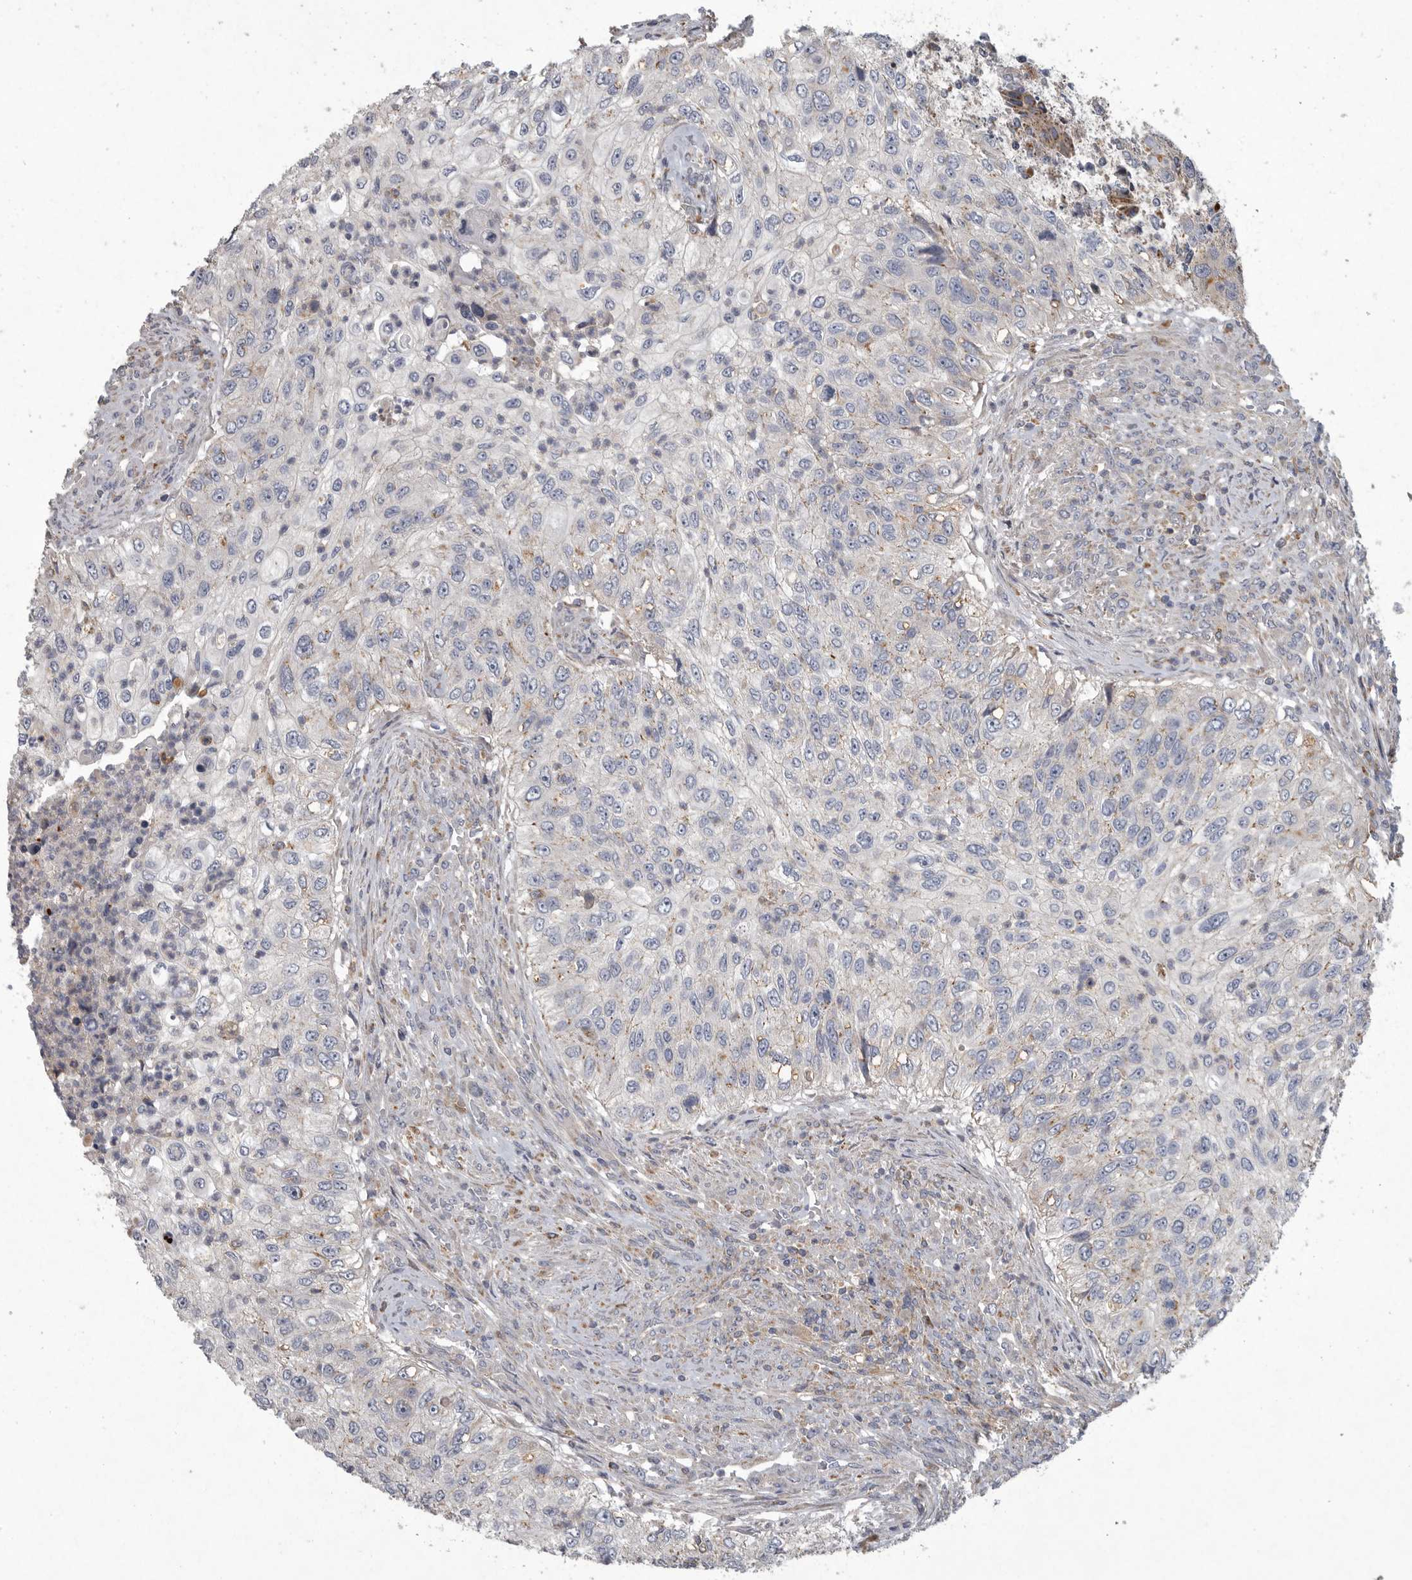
{"staining": {"intensity": "negative", "quantity": "none", "location": "none"}, "tissue": "urothelial cancer", "cell_type": "Tumor cells", "image_type": "cancer", "snomed": [{"axis": "morphology", "description": "Urothelial carcinoma, High grade"}, {"axis": "topography", "description": "Urinary bladder"}], "caption": "This is an immunohistochemistry photomicrograph of human high-grade urothelial carcinoma. There is no expression in tumor cells.", "gene": "LAMTOR3", "patient": {"sex": "female", "age": 60}}